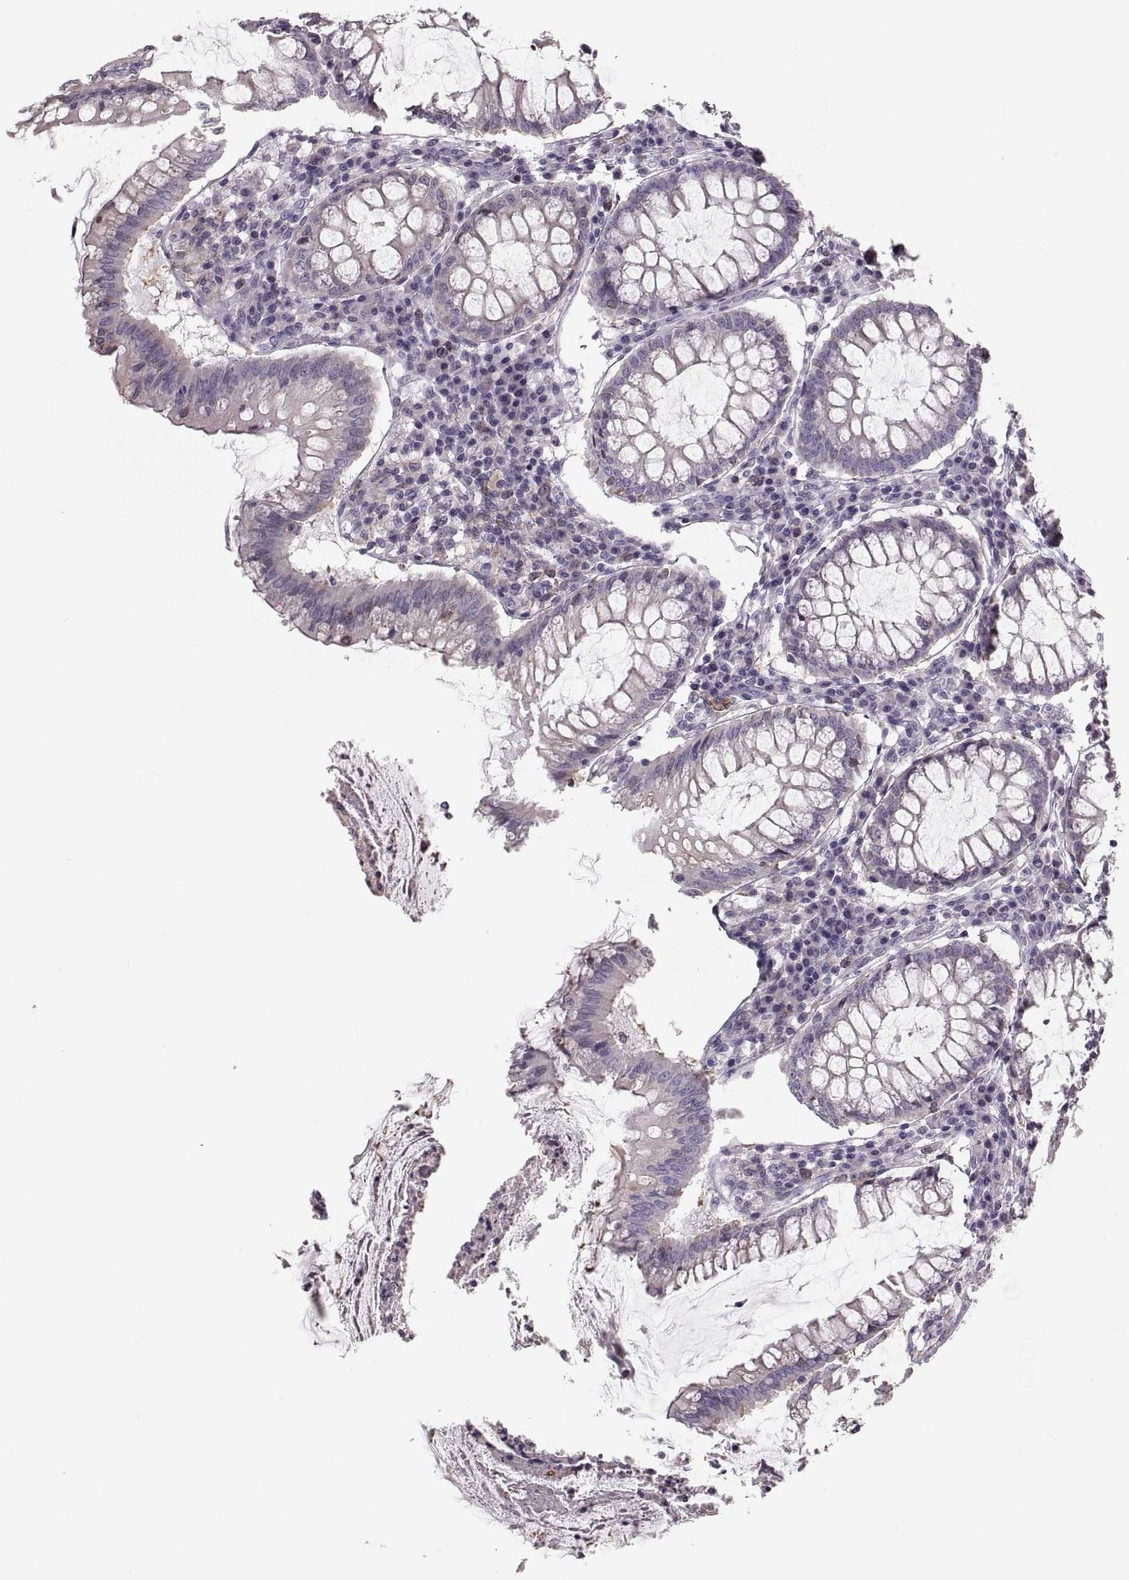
{"staining": {"intensity": "negative", "quantity": "none", "location": "none"}, "tissue": "colorectal cancer", "cell_type": "Tumor cells", "image_type": "cancer", "snomed": [{"axis": "morphology", "description": "Adenocarcinoma, NOS"}, {"axis": "topography", "description": "Colon"}], "caption": "Tumor cells show no significant expression in colorectal adenocarcinoma.", "gene": "RUNDC3A", "patient": {"sex": "female", "age": 70}}